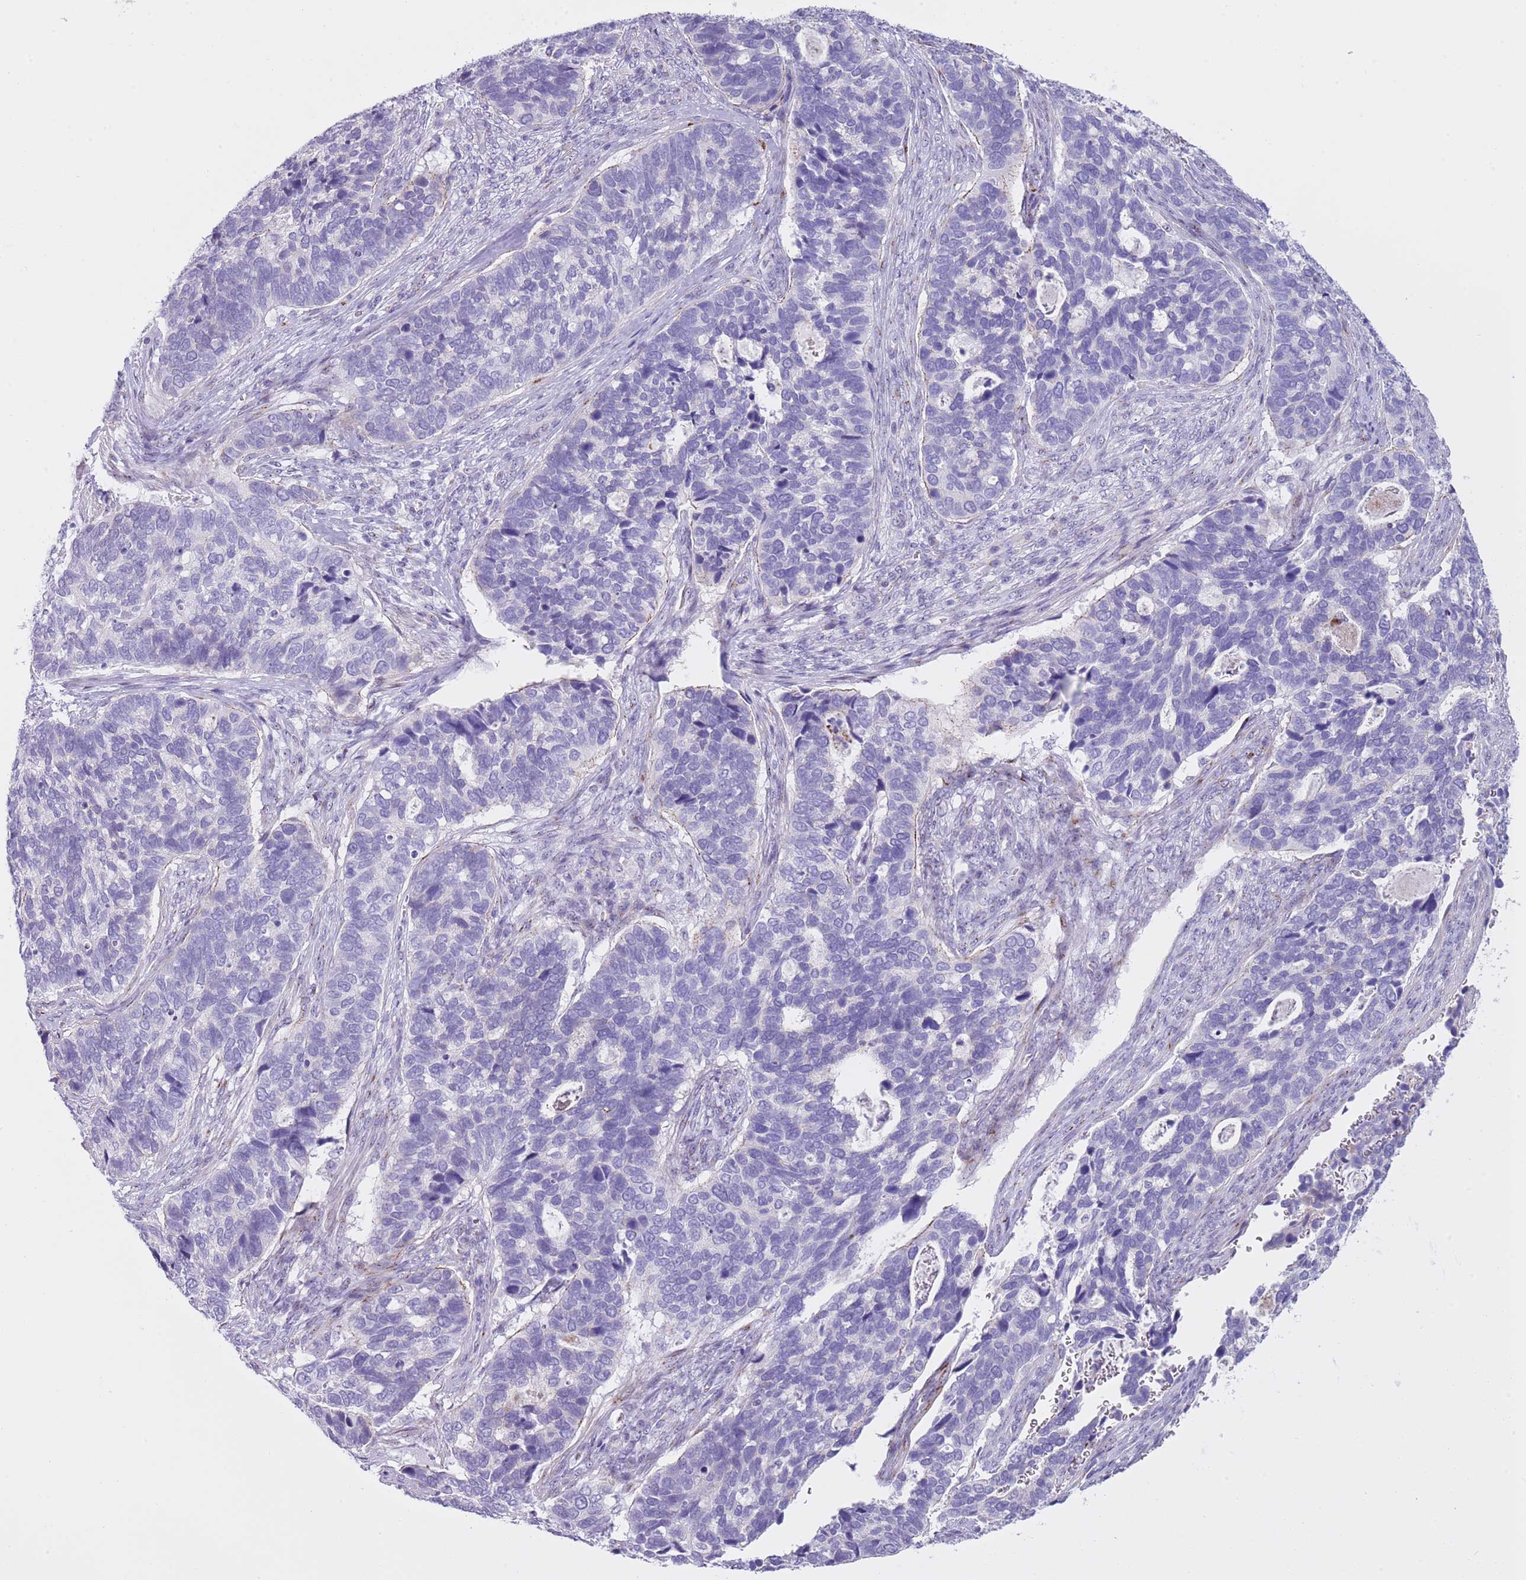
{"staining": {"intensity": "negative", "quantity": "none", "location": "none"}, "tissue": "cervical cancer", "cell_type": "Tumor cells", "image_type": "cancer", "snomed": [{"axis": "morphology", "description": "Squamous cell carcinoma, NOS"}, {"axis": "topography", "description": "Cervix"}], "caption": "High magnification brightfield microscopy of squamous cell carcinoma (cervical) stained with DAB (brown) and counterstained with hematoxylin (blue): tumor cells show no significant staining. The staining was performed using DAB (3,3'-diaminobenzidine) to visualize the protein expression in brown, while the nuclei were stained in blue with hematoxylin (Magnification: 20x).", "gene": "NBPF6", "patient": {"sex": "female", "age": 38}}